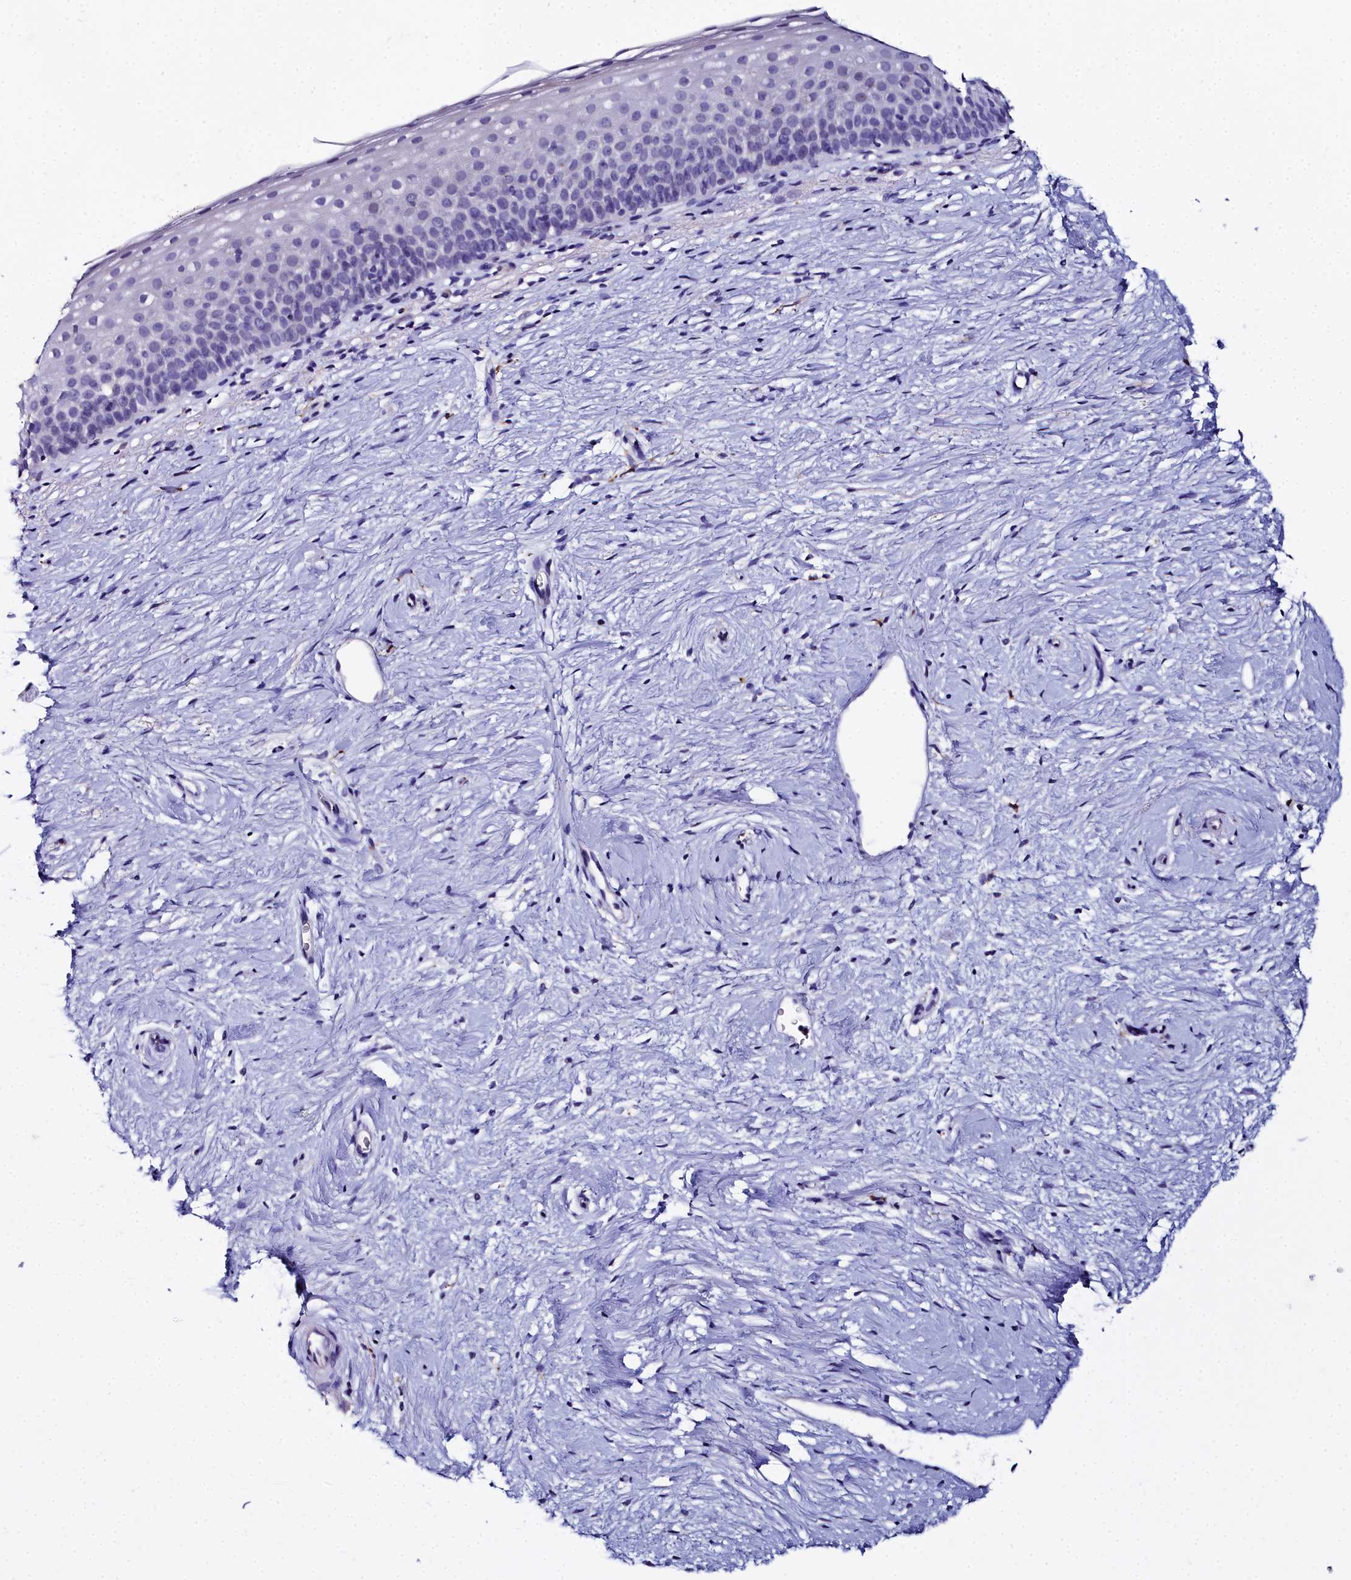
{"staining": {"intensity": "weak", "quantity": "25%-75%", "location": "cytoplasmic/membranous"}, "tissue": "cervix", "cell_type": "Glandular cells", "image_type": "normal", "snomed": [{"axis": "morphology", "description": "Normal tissue, NOS"}, {"axis": "topography", "description": "Cervix"}], "caption": "A histopathology image of human cervix stained for a protein displays weak cytoplasmic/membranous brown staining in glandular cells.", "gene": "ELAPOR2", "patient": {"sex": "female", "age": 57}}